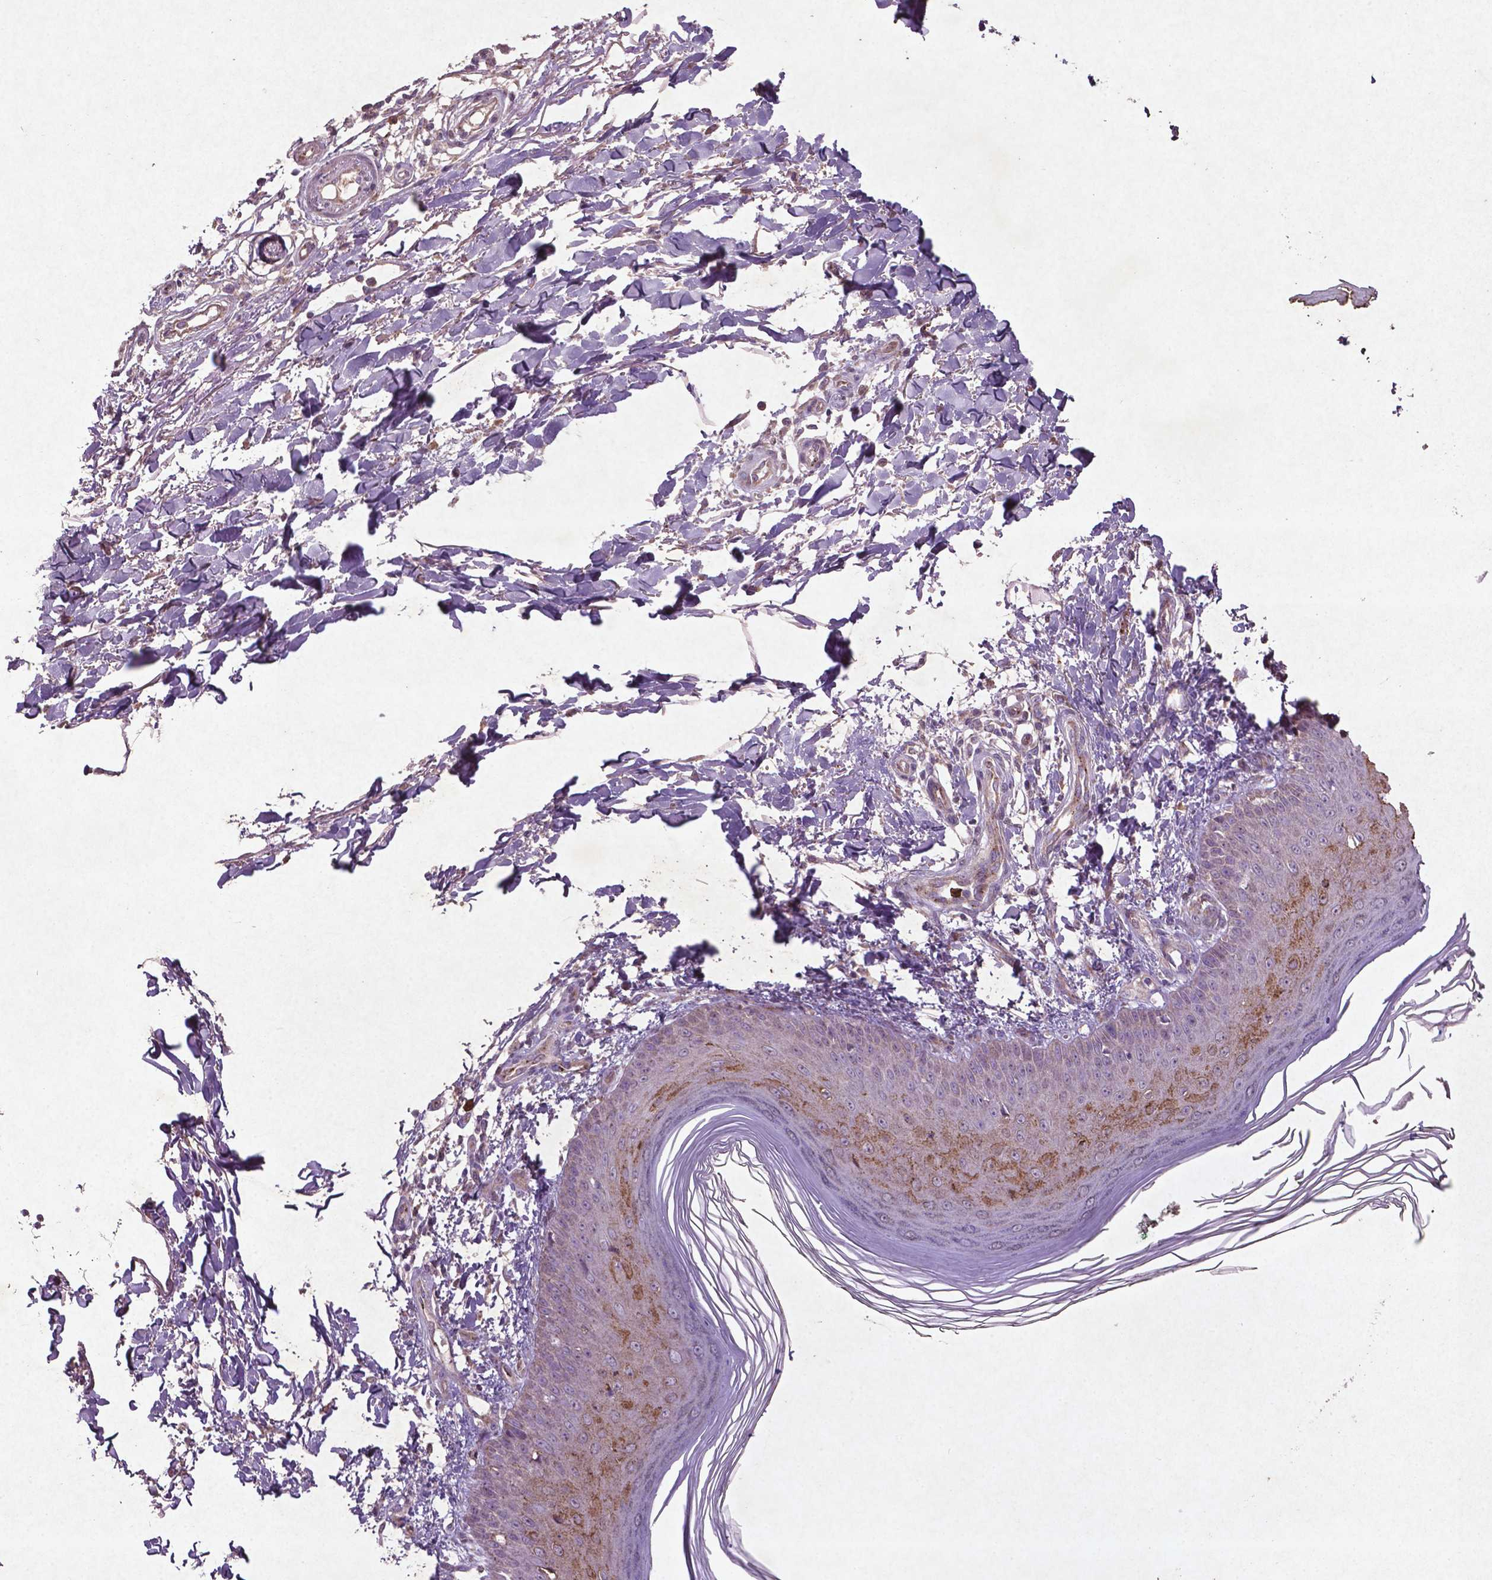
{"staining": {"intensity": "negative", "quantity": "none", "location": "none"}, "tissue": "skin", "cell_type": "Fibroblasts", "image_type": "normal", "snomed": [{"axis": "morphology", "description": "Normal tissue, NOS"}, {"axis": "topography", "description": "Skin"}], "caption": "The photomicrograph shows no staining of fibroblasts in benign skin. Brightfield microscopy of immunohistochemistry (IHC) stained with DAB (3,3'-diaminobenzidine) (brown) and hematoxylin (blue), captured at high magnification.", "gene": "MTOR", "patient": {"sex": "female", "age": 62}}